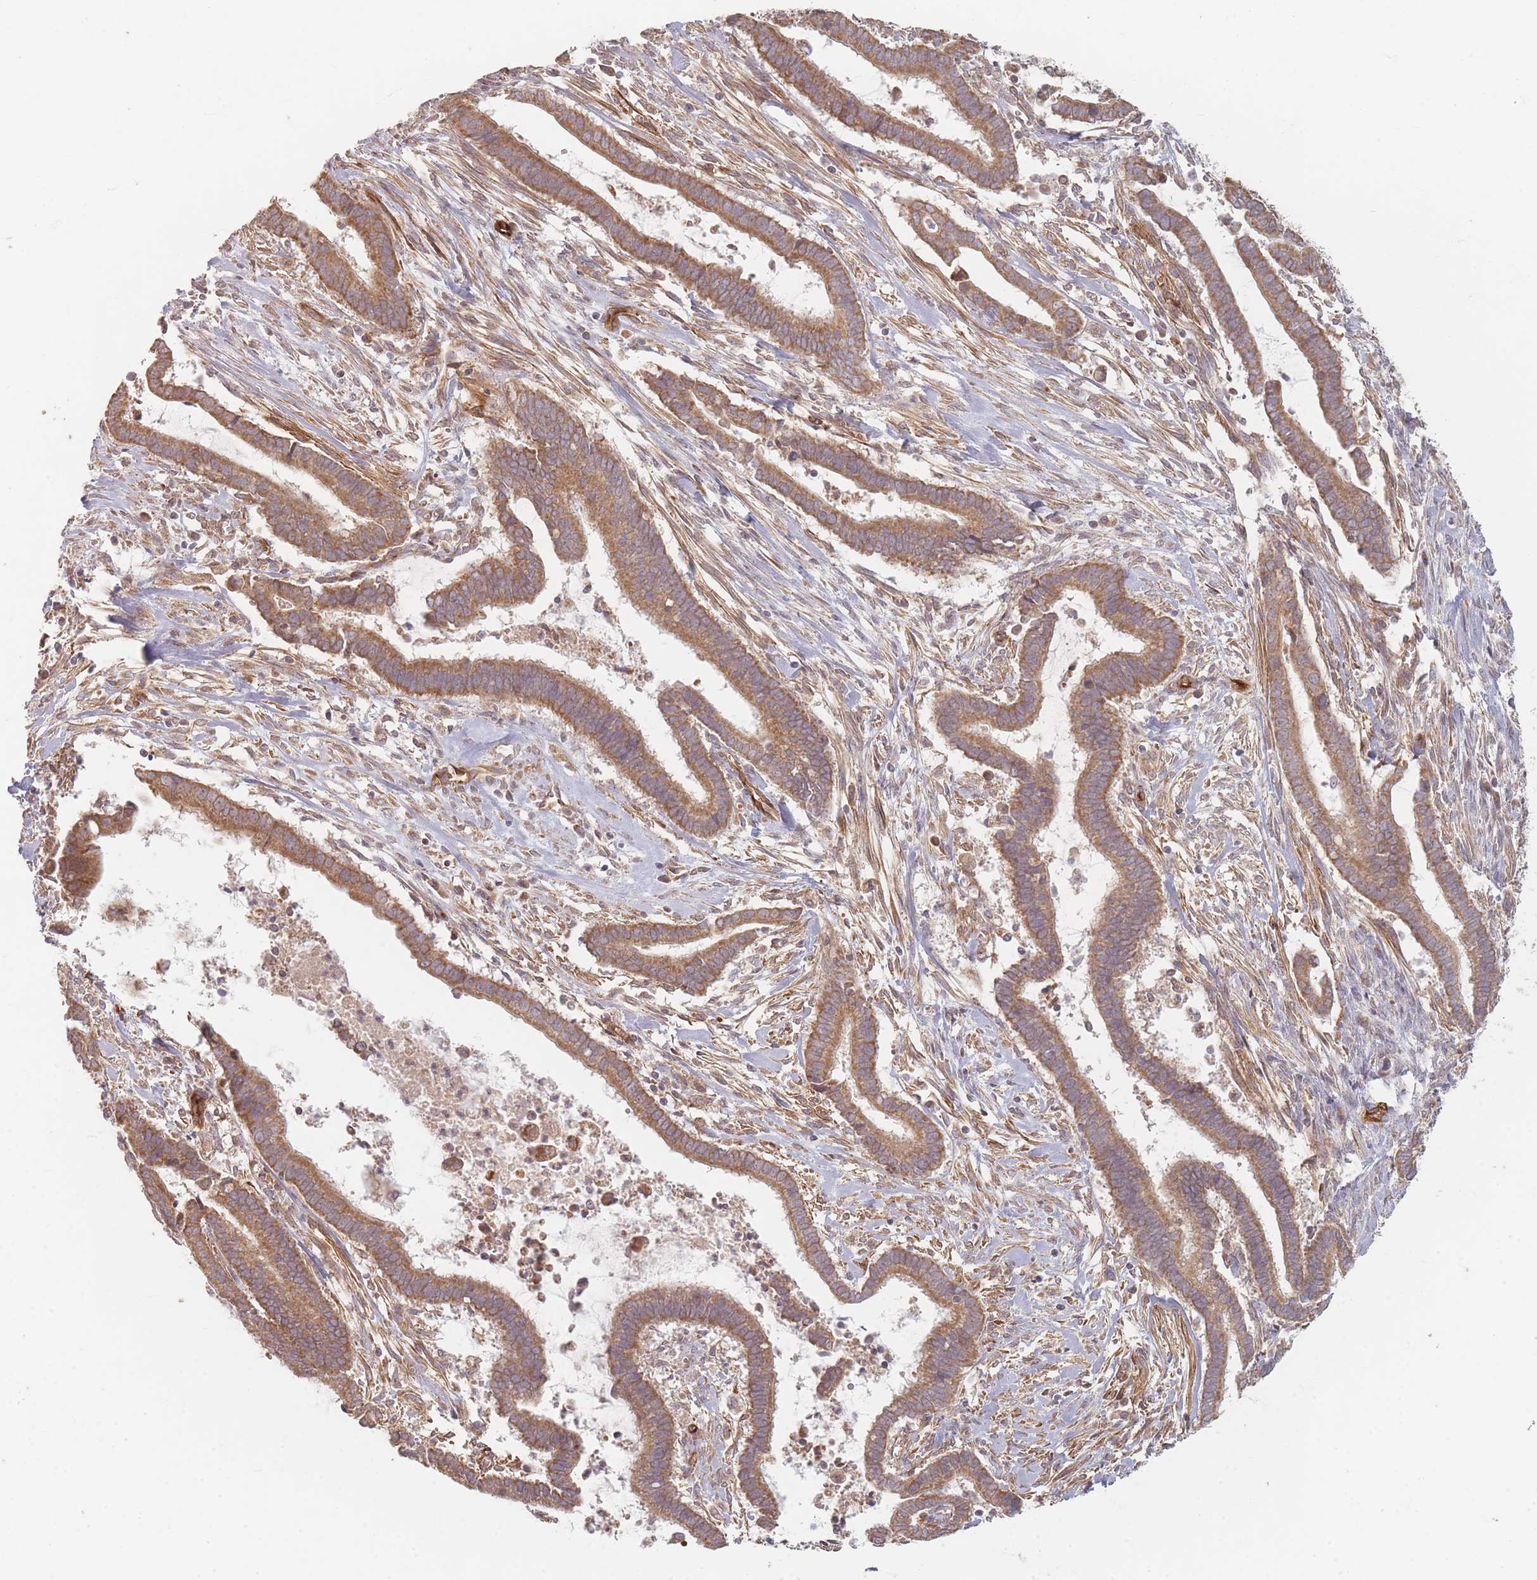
{"staining": {"intensity": "moderate", "quantity": ">75%", "location": "cytoplasmic/membranous"}, "tissue": "cervical cancer", "cell_type": "Tumor cells", "image_type": "cancer", "snomed": [{"axis": "morphology", "description": "Adenocarcinoma, NOS"}, {"axis": "topography", "description": "Cervix"}], "caption": "Immunohistochemical staining of cervical cancer (adenocarcinoma) exhibits moderate cytoplasmic/membranous protein staining in approximately >75% of tumor cells.", "gene": "MRPS6", "patient": {"sex": "female", "age": 44}}